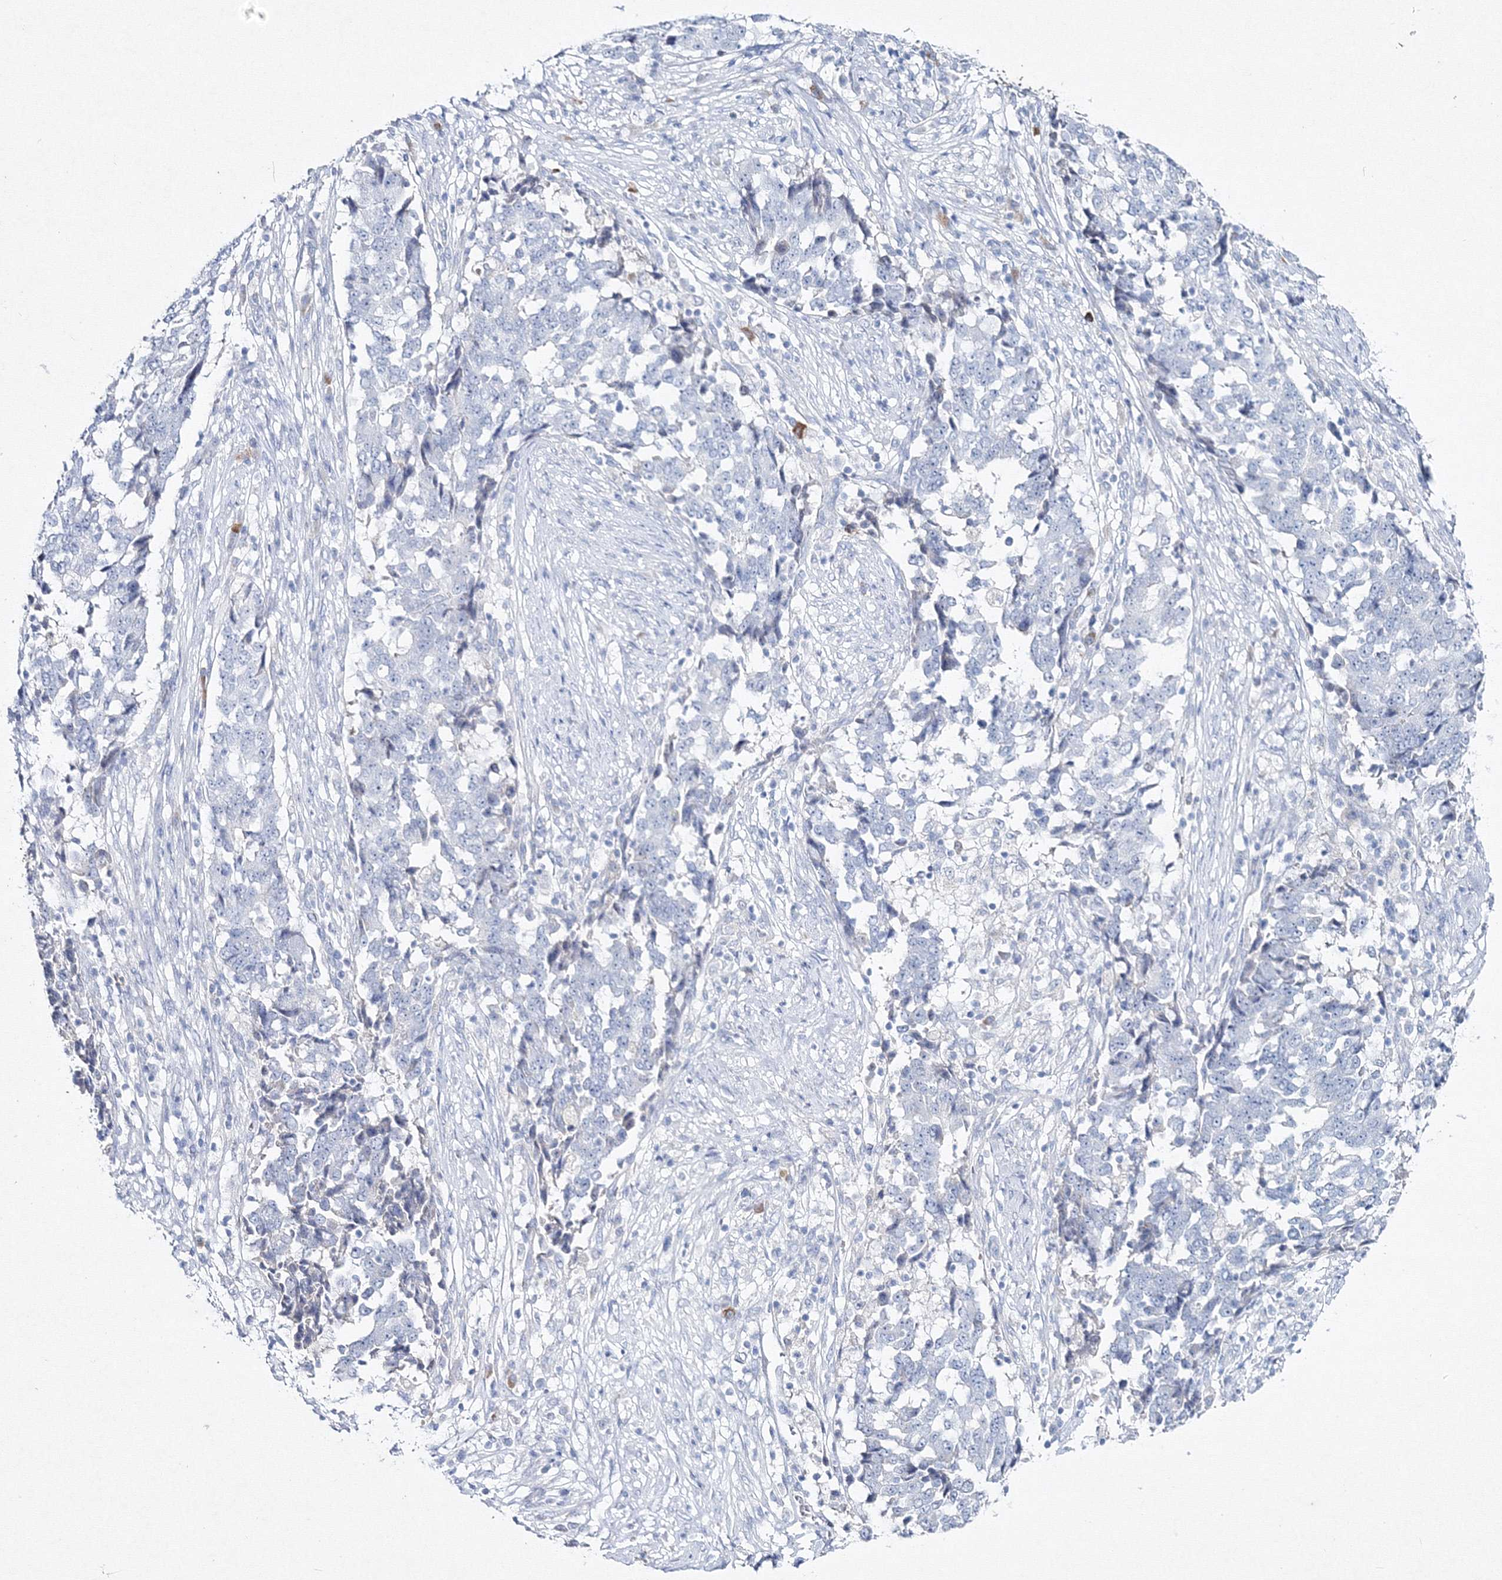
{"staining": {"intensity": "negative", "quantity": "none", "location": "none"}, "tissue": "stomach cancer", "cell_type": "Tumor cells", "image_type": "cancer", "snomed": [{"axis": "morphology", "description": "Adenocarcinoma, NOS"}, {"axis": "topography", "description": "Stomach"}], "caption": "The histopathology image displays no significant staining in tumor cells of stomach cancer (adenocarcinoma). (Brightfield microscopy of DAB (3,3'-diaminobenzidine) immunohistochemistry at high magnification).", "gene": "GCKR", "patient": {"sex": "male", "age": 59}}